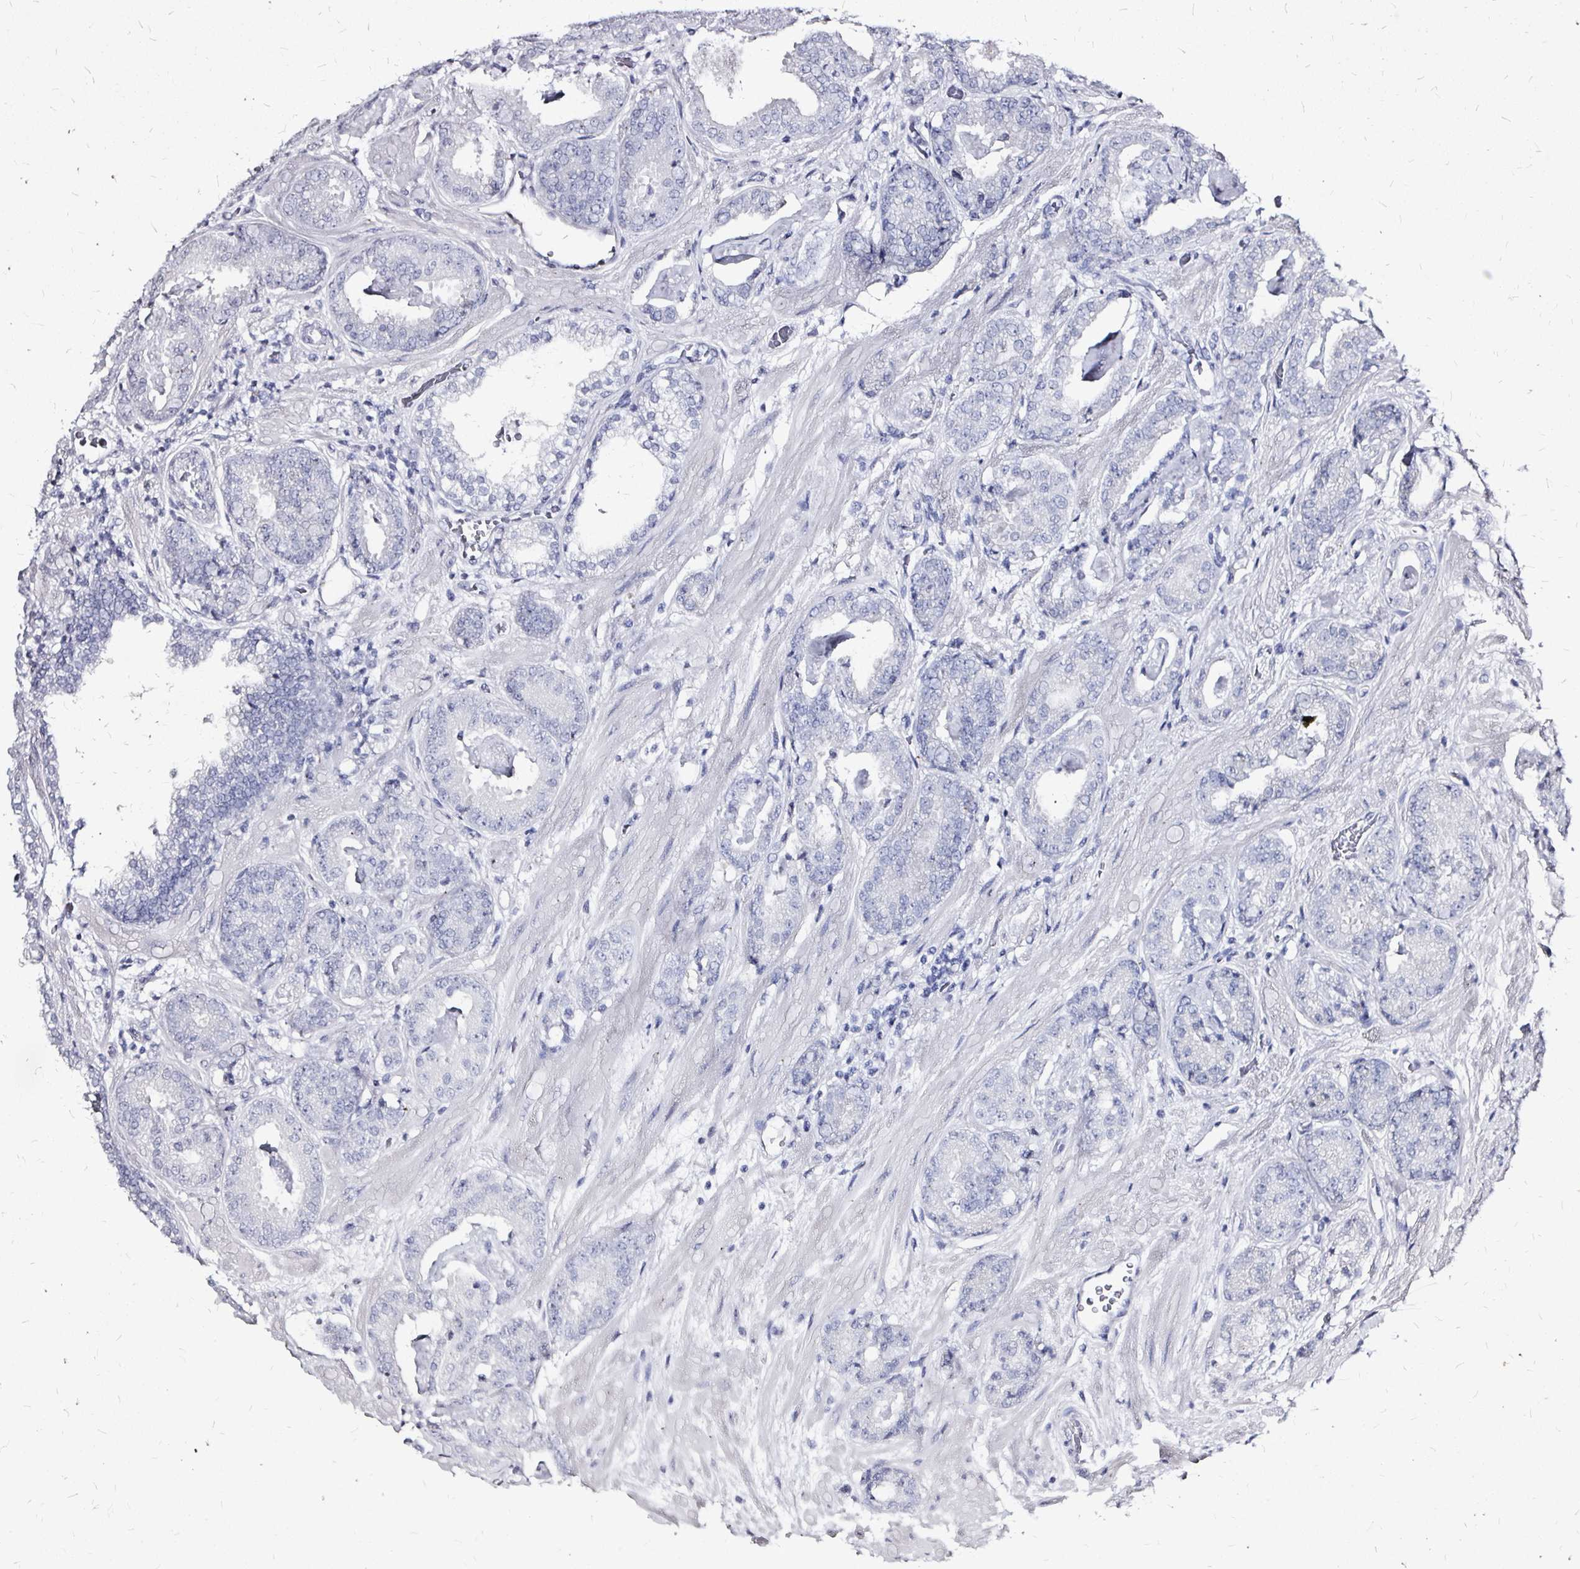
{"staining": {"intensity": "negative", "quantity": "none", "location": "none"}, "tissue": "prostate cancer", "cell_type": "Tumor cells", "image_type": "cancer", "snomed": [{"axis": "morphology", "description": "Adenocarcinoma, Low grade"}, {"axis": "topography", "description": "Prostate"}], "caption": "An IHC histopathology image of prostate cancer (low-grade adenocarcinoma) is shown. There is no staining in tumor cells of prostate cancer (low-grade adenocarcinoma). The staining was performed using DAB (3,3'-diaminobenzidine) to visualize the protein expression in brown, while the nuclei were stained in blue with hematoxylin (Magnification: 20x).", "gene": "LUZP4", "patient": {"sex": "male", "age": 62}}